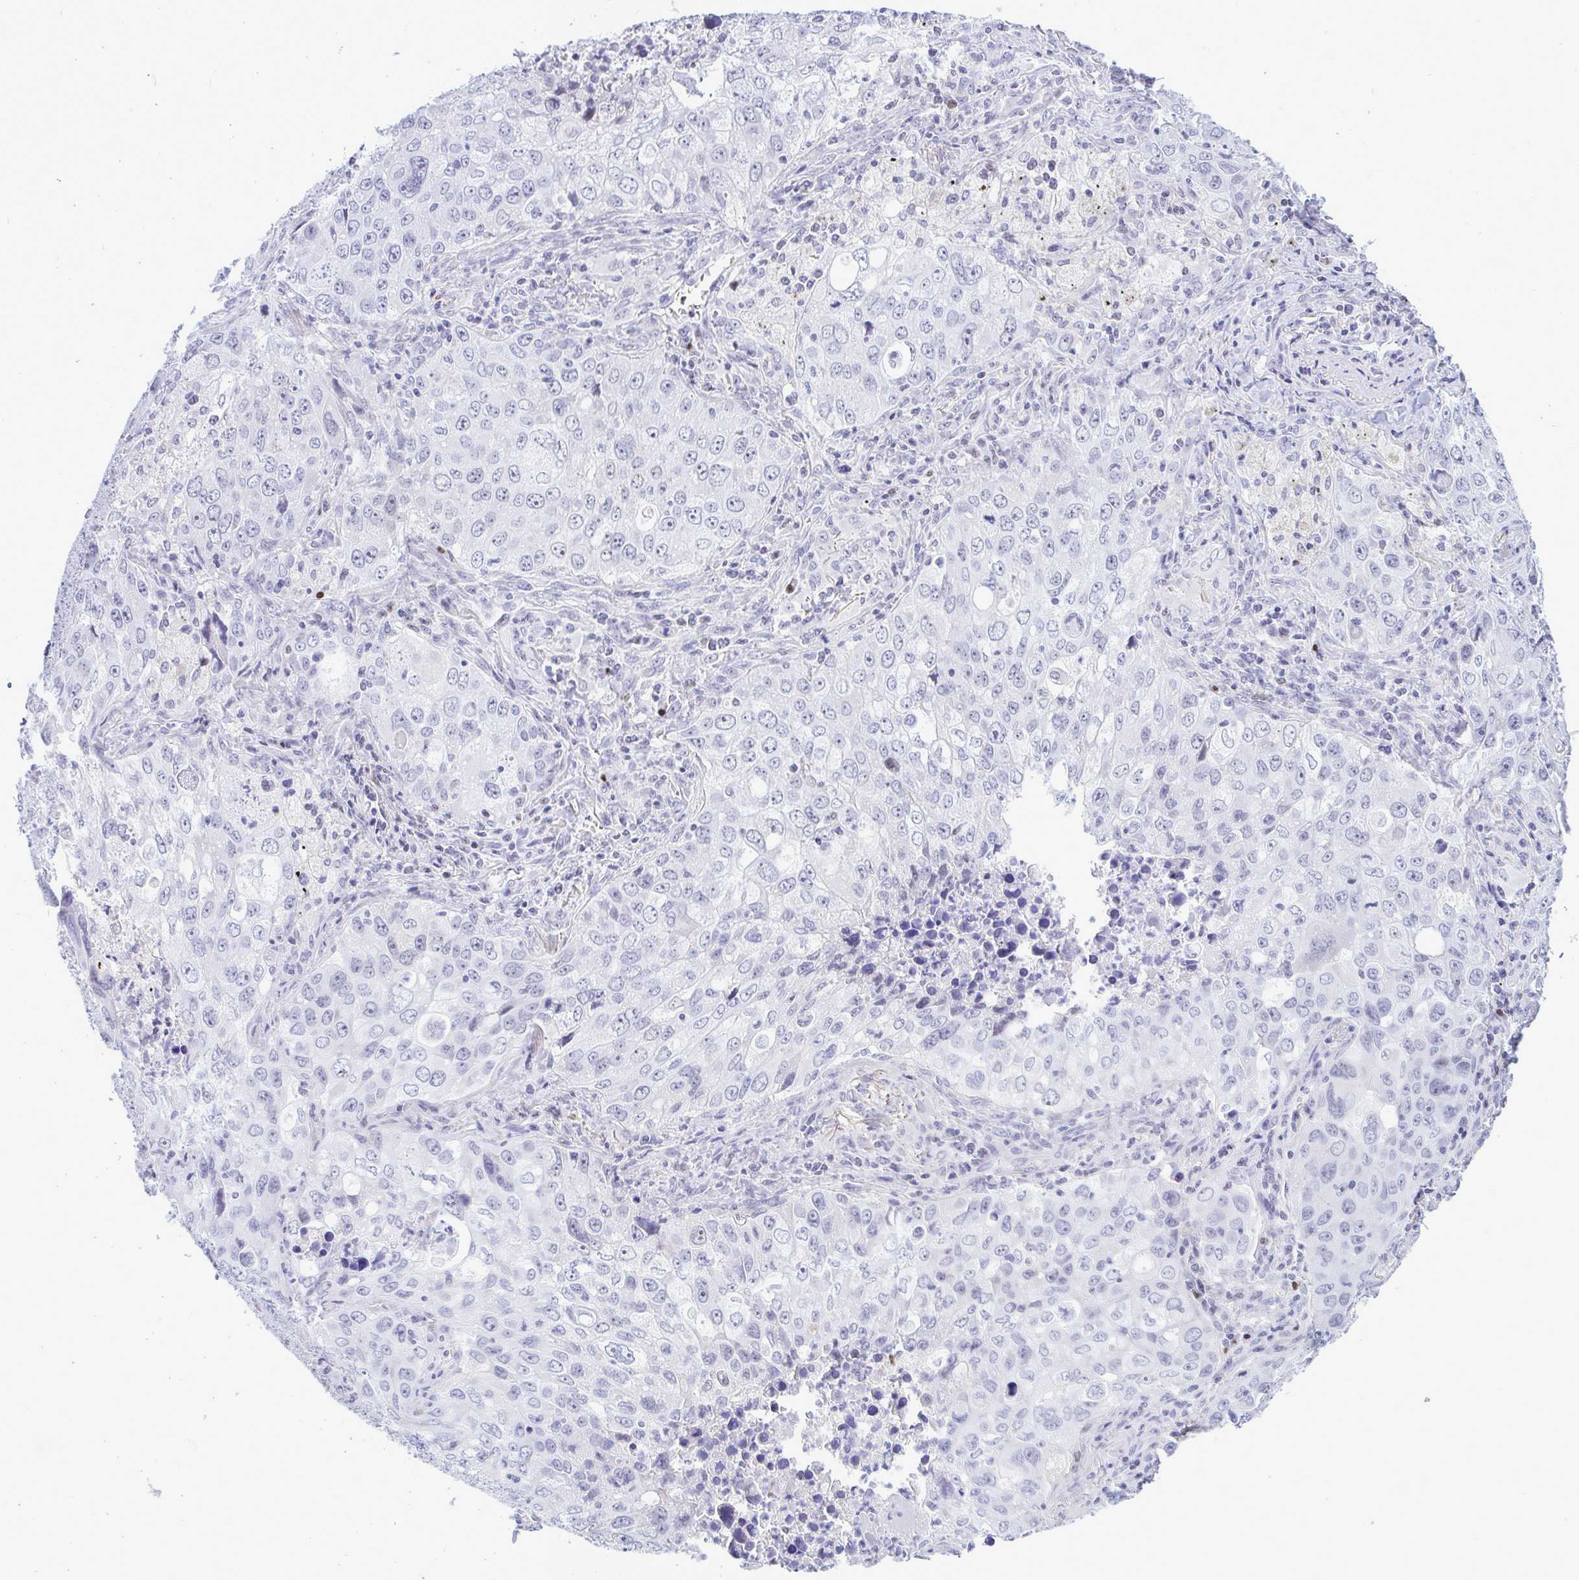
{"staining": {"intensity": "negative", "quantity": "none", "location": "none"}, "tissue": "lung cancer", "cell_type": "Tumor cells", "image_type": "cancer", "snomed": [{"axis": "morphology", "description": "Adenocarcinoma, NOS"}, {"axis": "morphology", "description": "Adenocarcinoma, metastatic, NOS"}, {"axis": "topography", "description": "Lymph node"}, {"axis": "topography", "description": "Lung"}], "caption": "Immunohistochemistry of human lung cancer (metastatic adenocarcinoma) reveals no positivity in tumor cells.", "gene": "SLC25A51", "patient": {"sex": "female", "age": 42}}